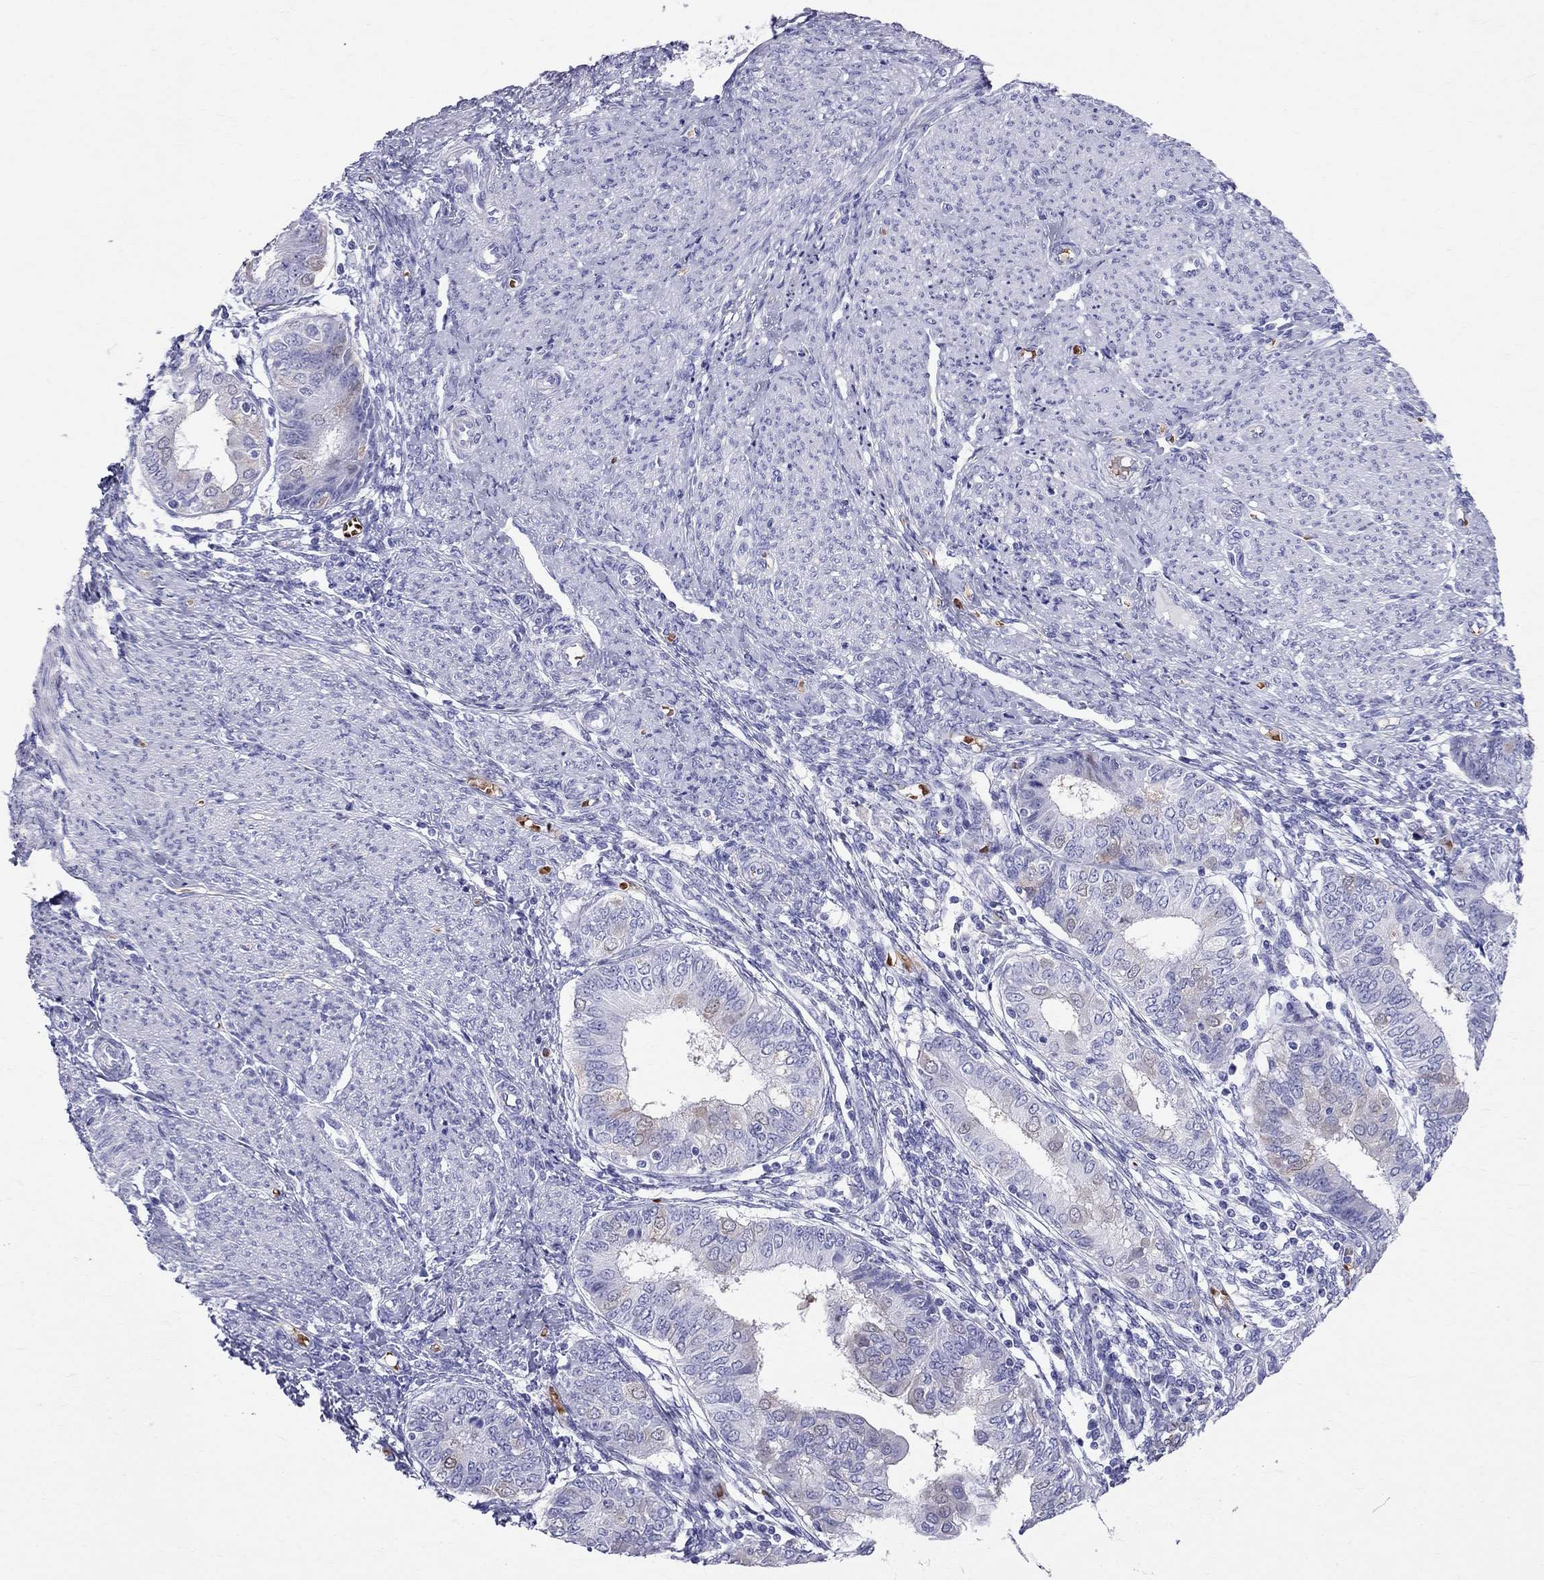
{"staining": {"intensity": "weak", "quantity": "<25%", "location": "cytoplasmic/membranous"}, "tissue": "endometrial cancer", "cell_type": "Tumor cells", "image_type": "cancer", "snomed": [{"axis": "morphology", "description": "Adenocarcinoma, NOS"}, {"axis": "topography", "description": "Endometrium"}], "caption": "Protein analysis of endometrial cancer shows no significant expression in tumor cells.", "gene": "DNAAF6", "patient": {"sex": "female", "age": 68}}